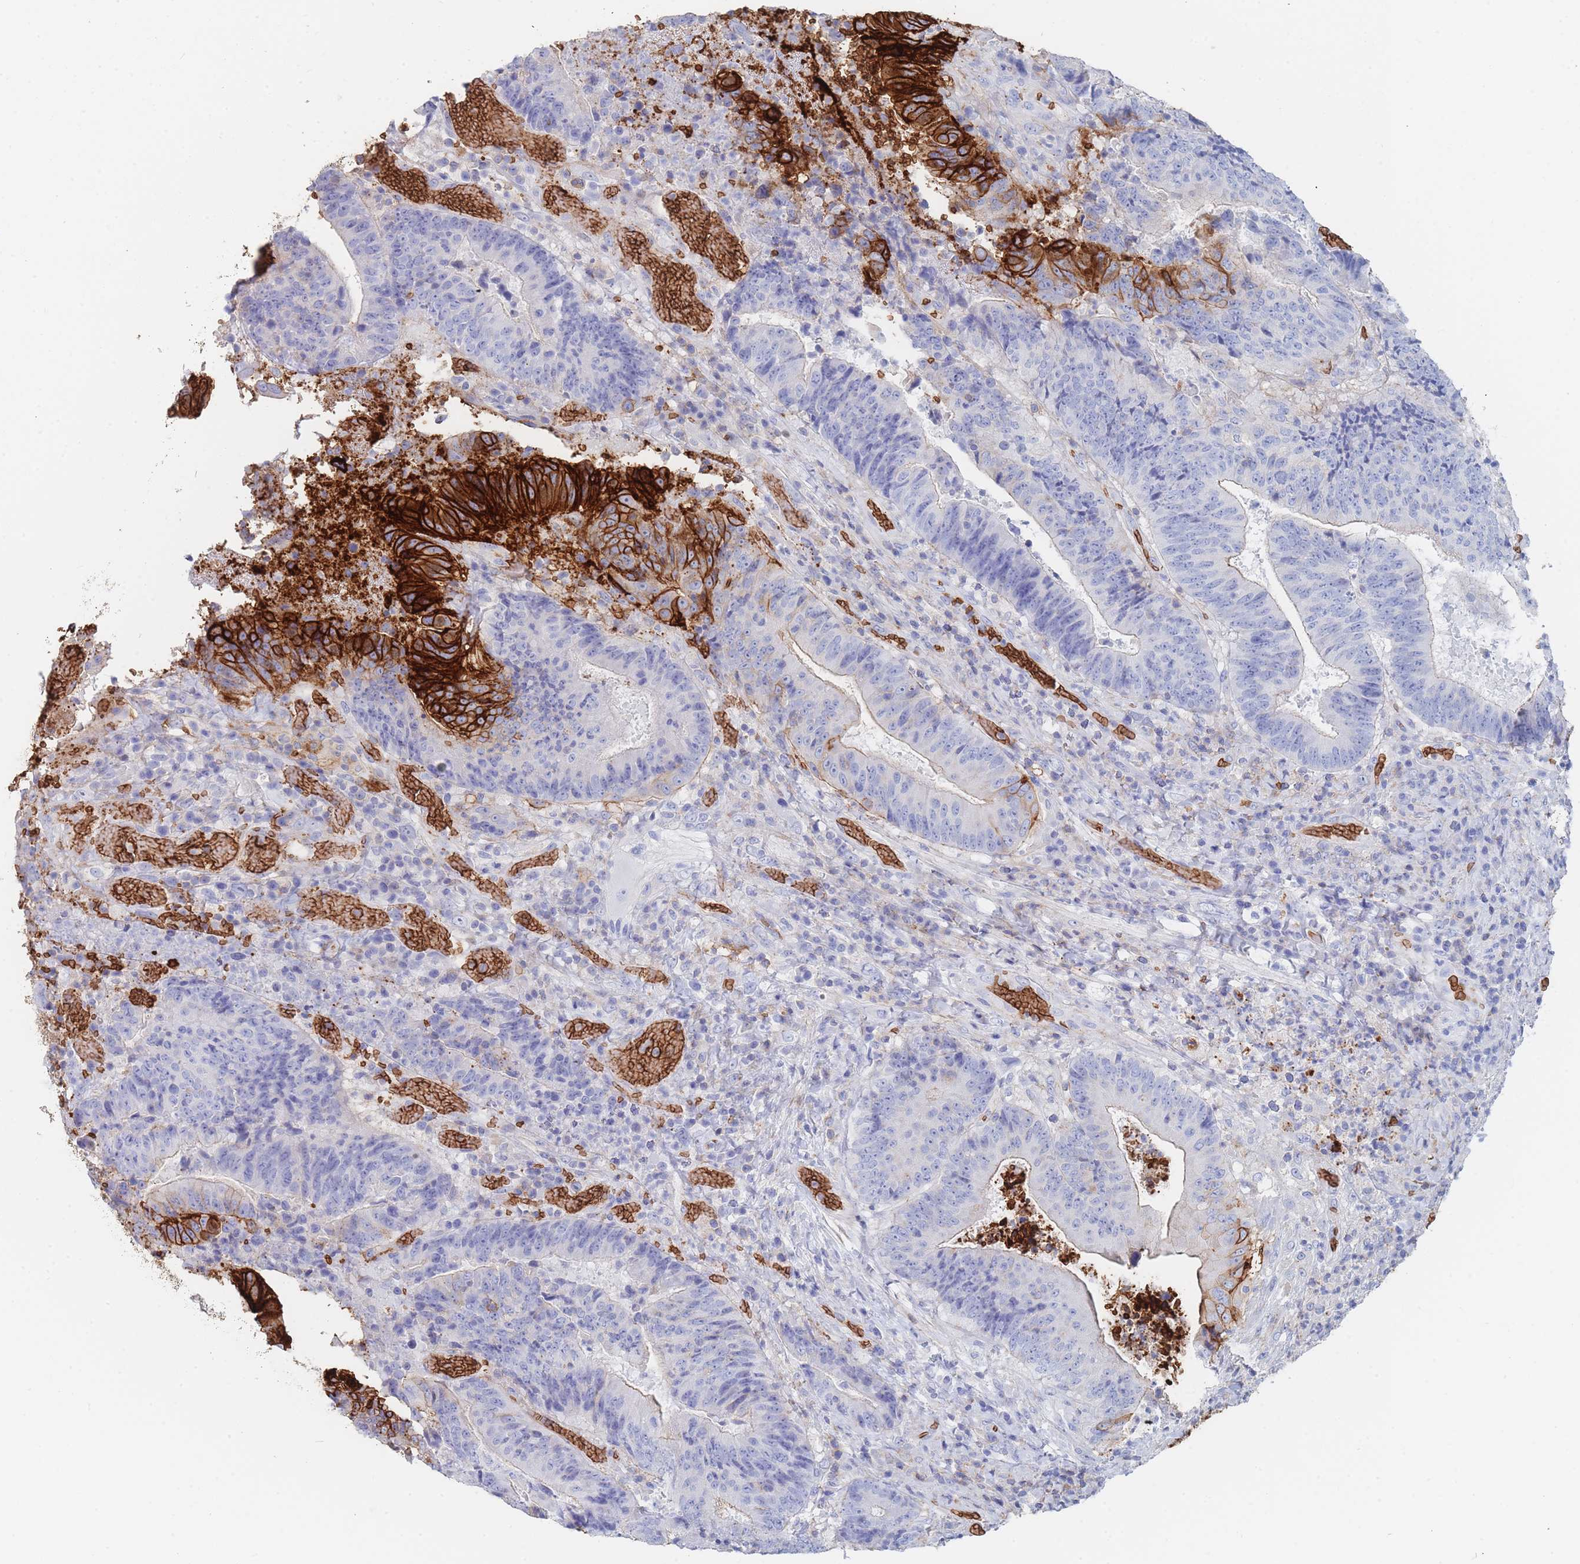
{"staining": {"intensity": "strong", "quantity": "25%-75%", "location": "cytoplasmic/membranous"}, "tissue": "colorectal cancer", "cell_type": "Tumor cells", "image_type": "cancer", "snomed": [{"axis": "morphology", "description": "Adenocarcinoma, NOS"}, {"axis": "topography", "description": "Rectum"}], "caption": "Human colorectal cancer stained with a brown dye shows strong cytoplasmic/membranous positive expression in approximately 25%-75% of tumor cells.", "gene": "SLC2A1", "patient": {"sex": "male", "age": 72}}